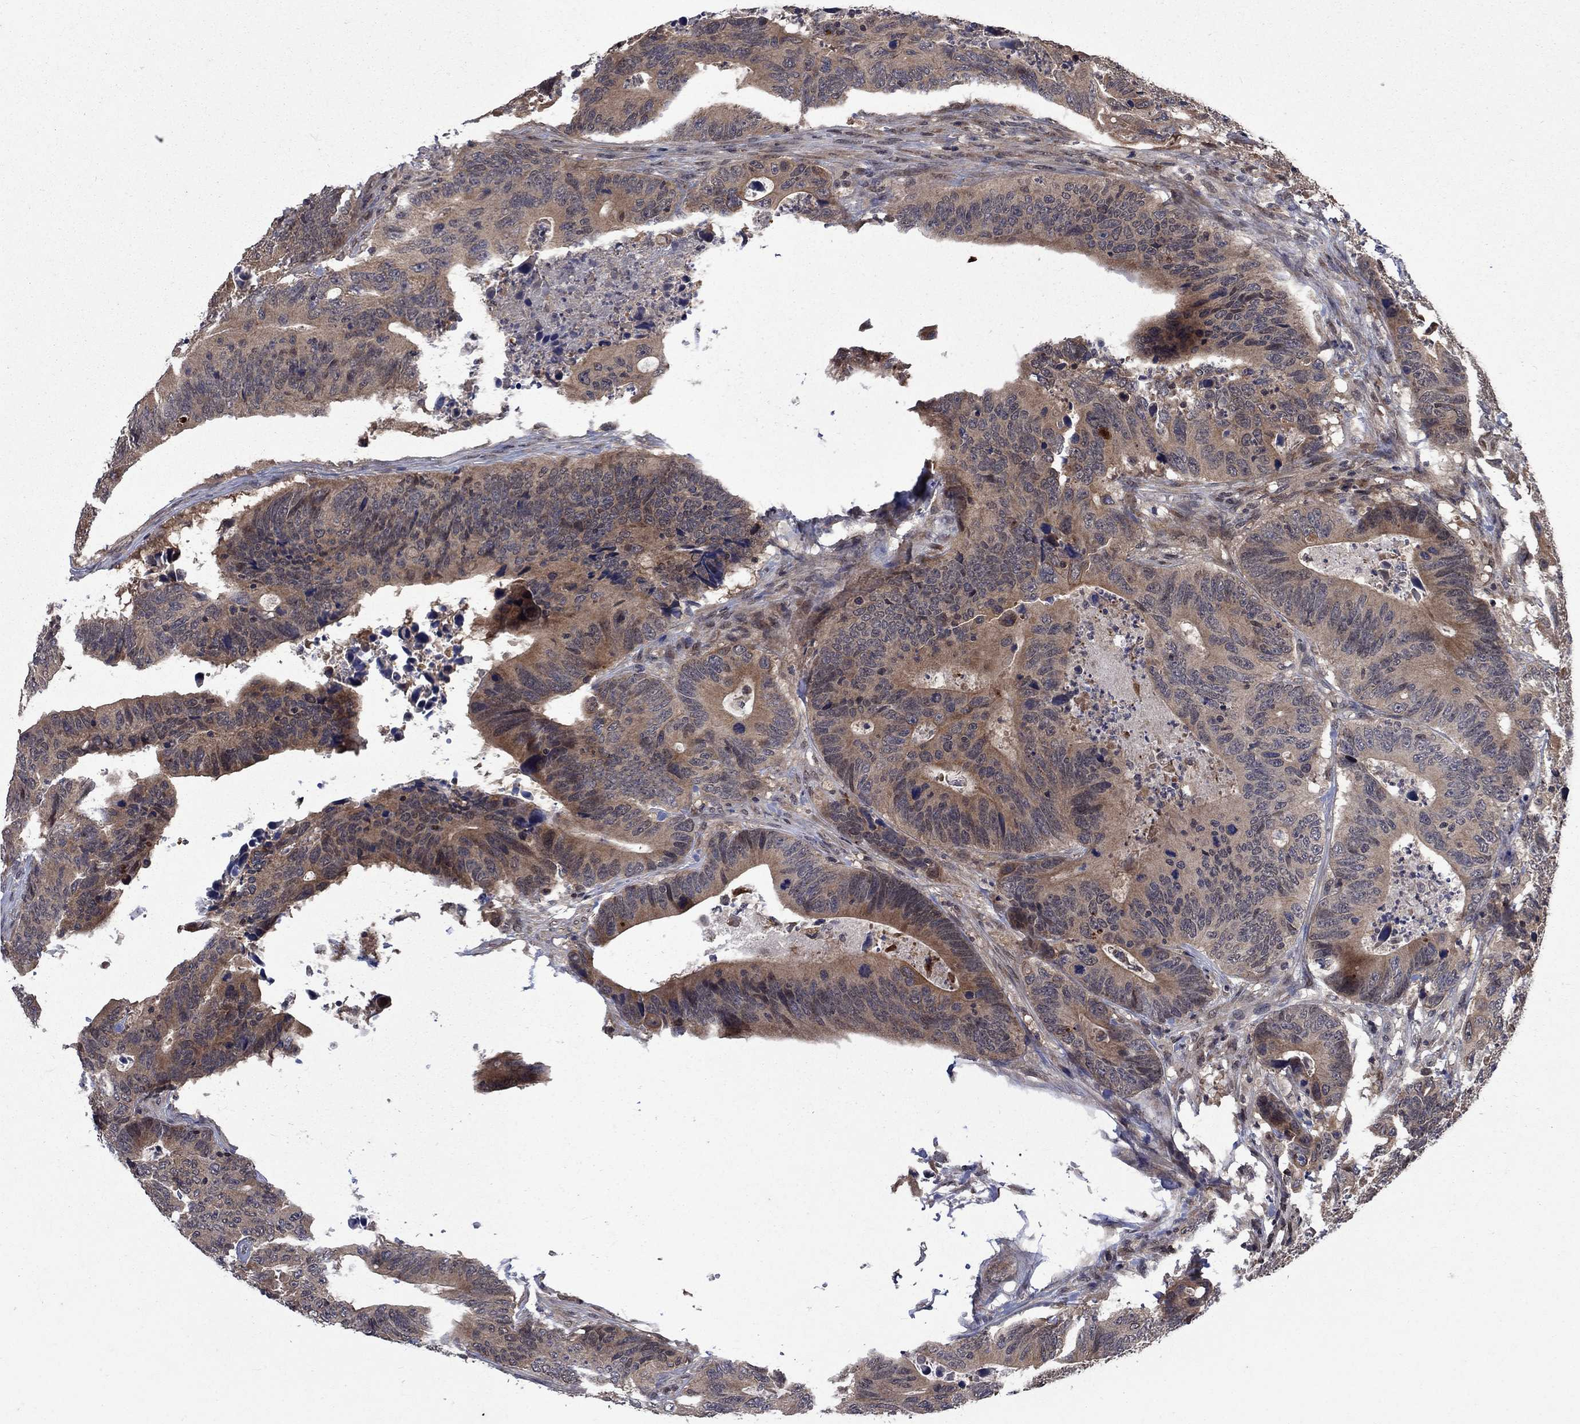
{"staining": {"intensity": "moderate", "quantity": "25%-75%", "location": "cytoplasmic/membranous"}, "tissue": "colorectal cancer", "cell_type": "Tumor cells", "image_type": "cancer", "snomed": [{"axis": "morphology", "description": "Adenocarcinoma, NOS"}, {"axis": "topography", "description": "Colon"}], "caption": "A histopathology image of human adenocarcinoma (colorectal) stained for a protein displays moderate cytoplasmic/membranous brown staining in tumor cells.", "gene": "IAH1", "patient": {"sex": "female", "age": 90}}